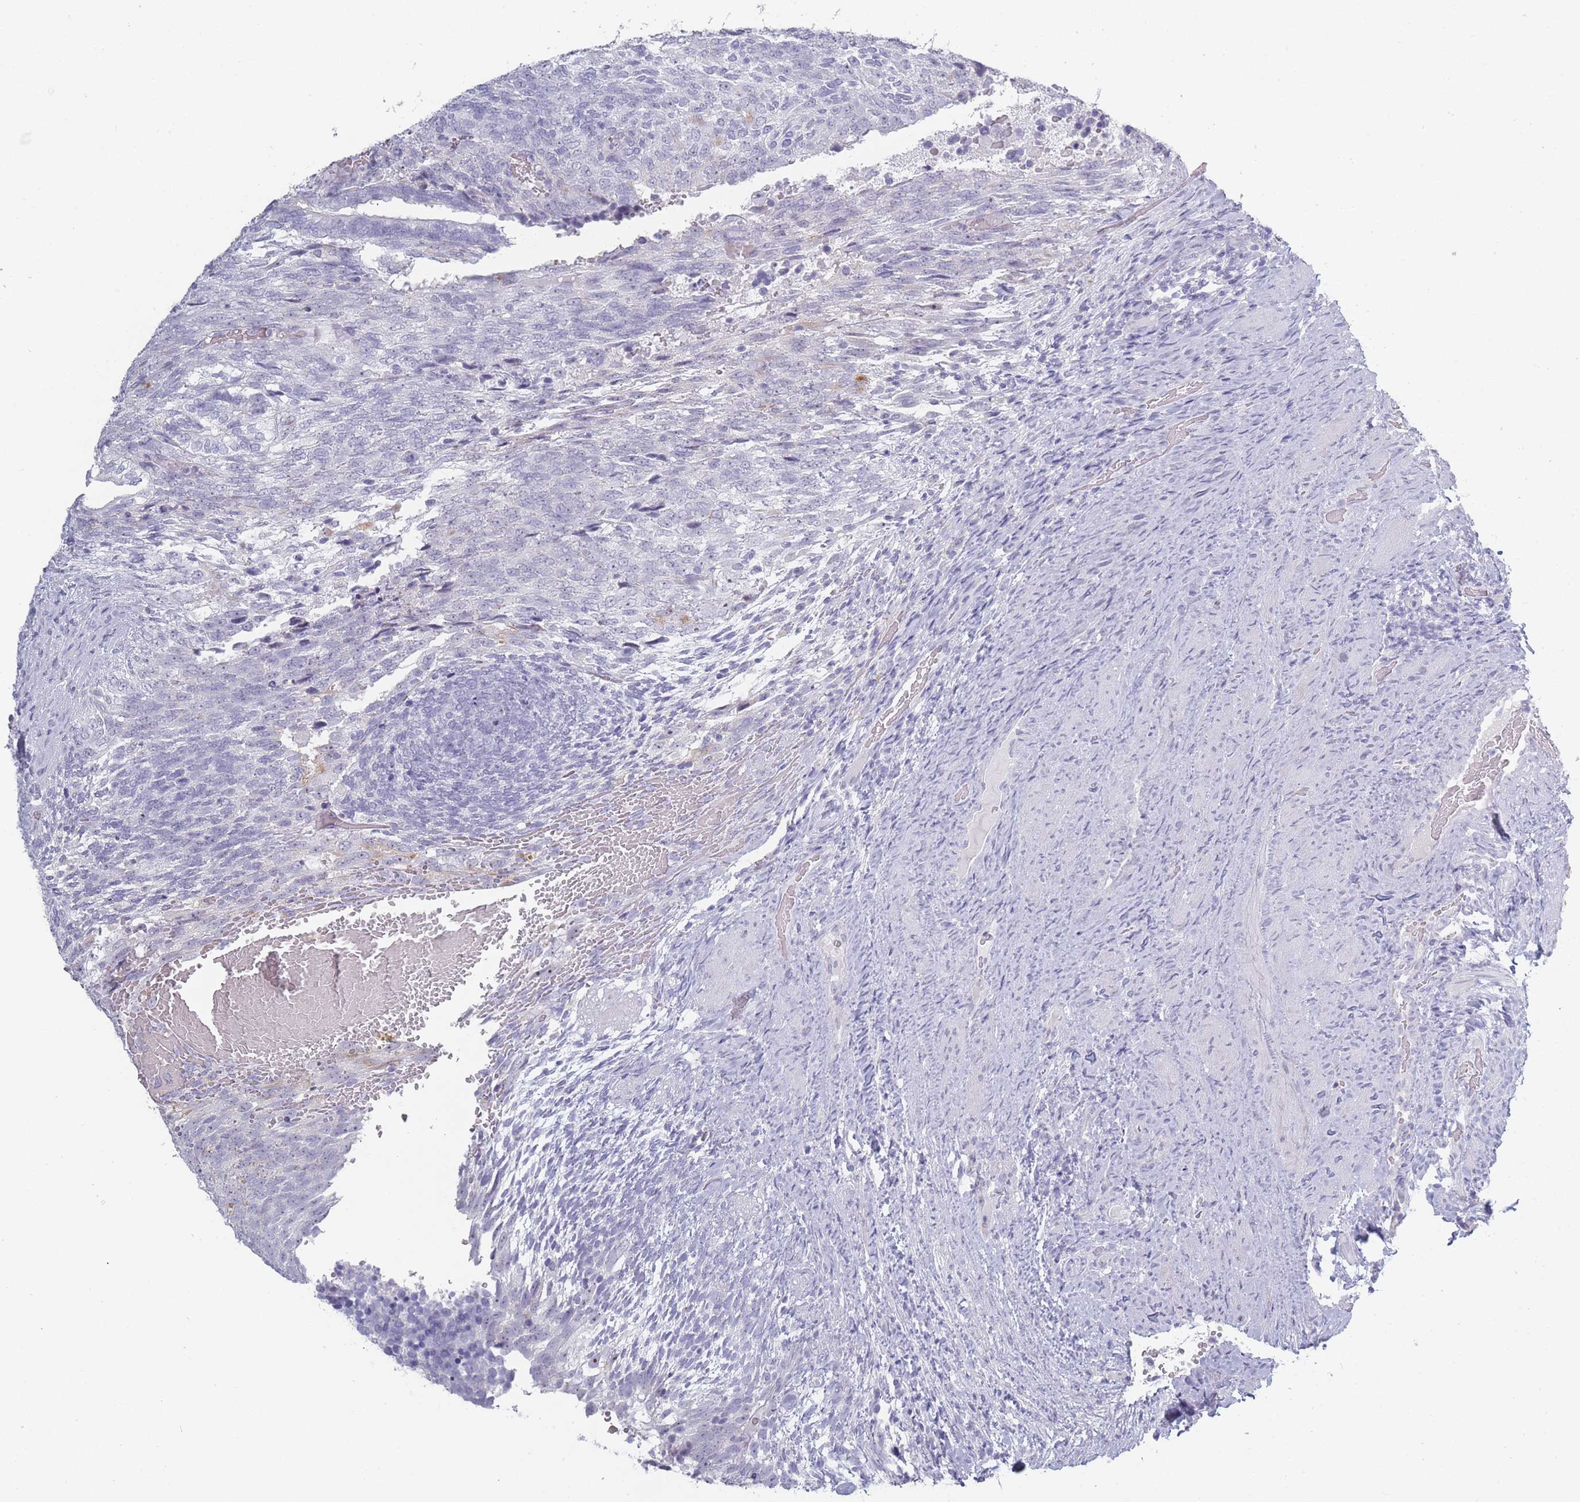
{"staining": {"intensity": "negative", "quantity": "none", "location": "none"}, "tissue": "testis cancer", "cell_type": "Tumor cells", "image_type": "cancer", "snomed": [{"axis": "morphology", "description": "Carcinoma, Embryonal, NOS"}, {"axis": "topography", "description": "Testis"}], "caption": "The histopathology image demonstrates no staining of tumor cells in embryonal carcinoma (testis). (DAB (3,3'-diaminobenzidine) immunohistochemistry (IHC), high magnification).", "gene": "ROS1", "patient": {"sex": "male", "age": 23}}